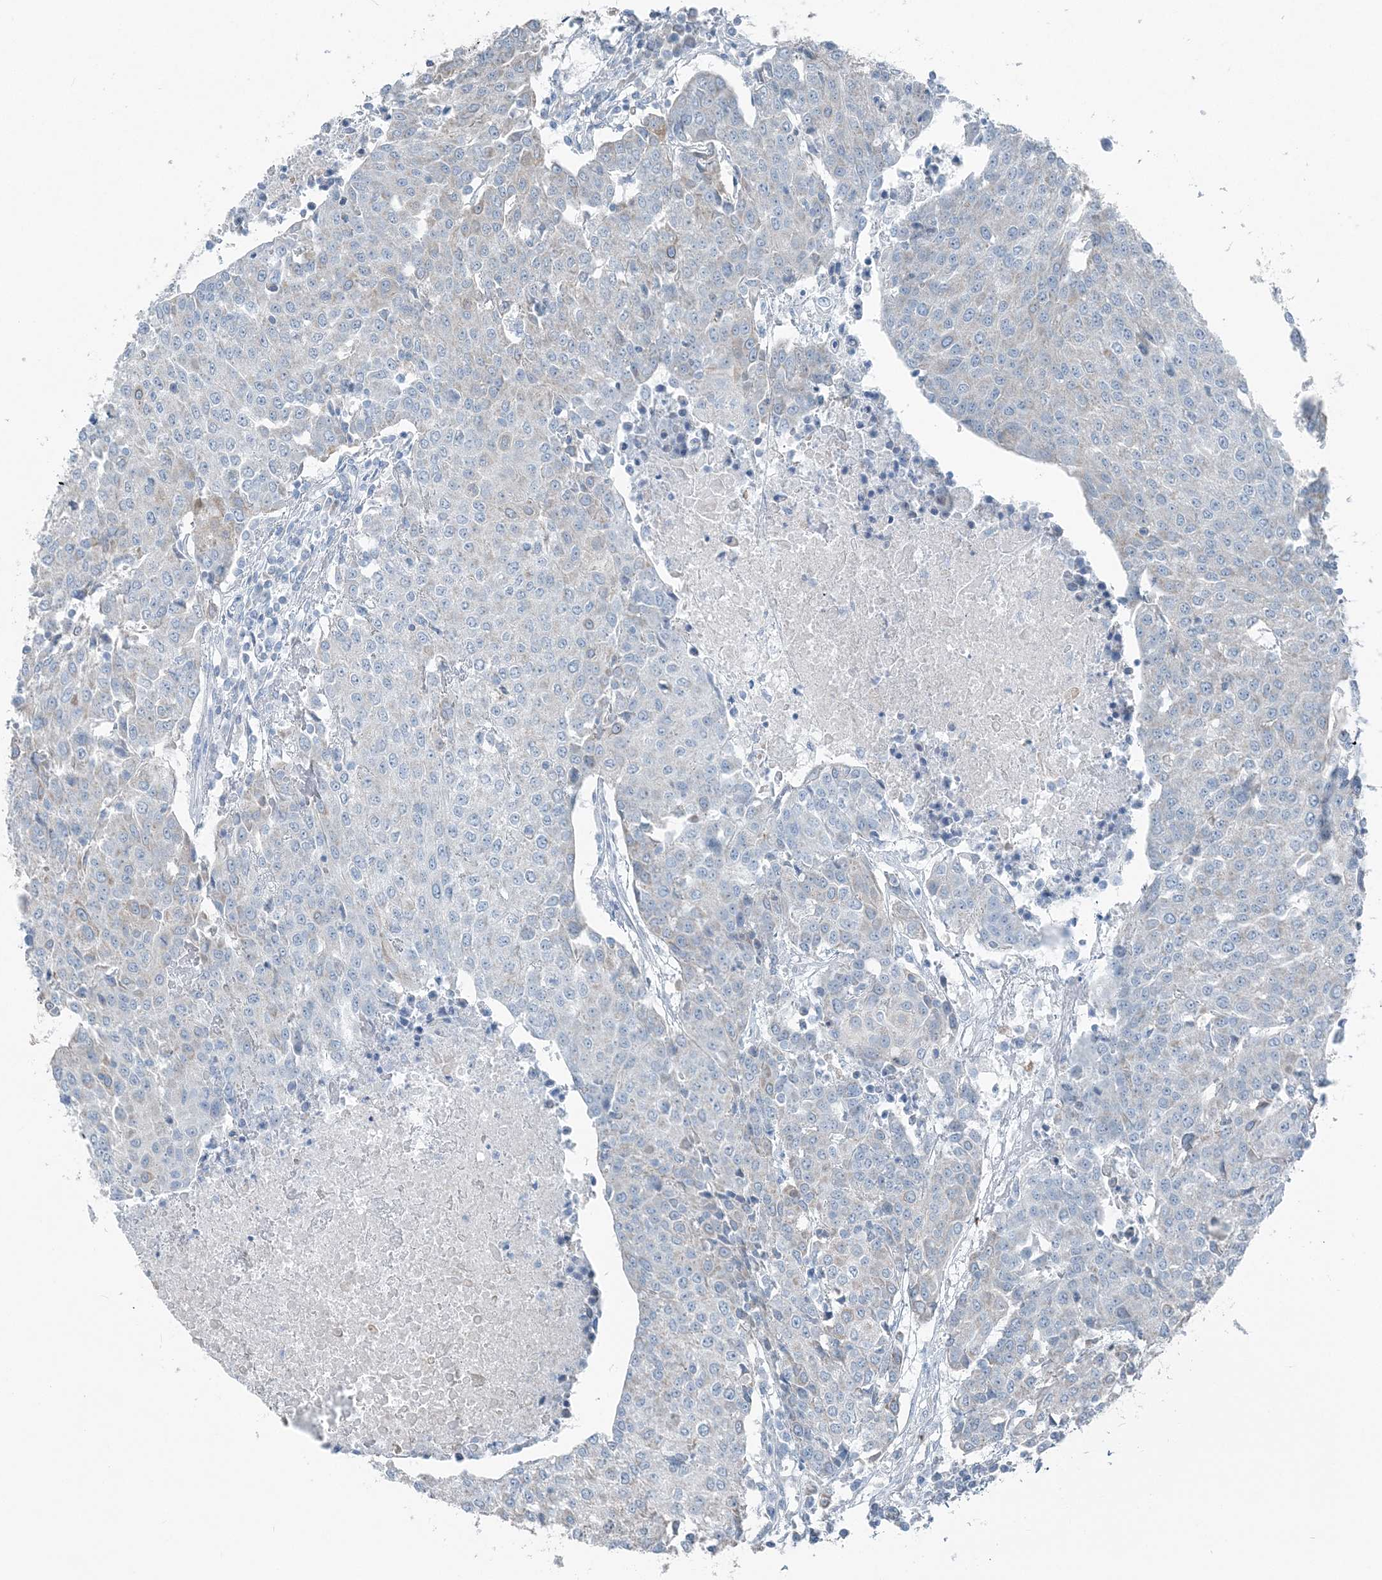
{"staining": {"intensity": "negative", "quantity": "none", "location": "none"}, "tissue": "urothelial cancer", "cell_type": "Tumor cells", "image_type": "cancer", "snomed": [{"axis": "morphology", "description": "Urothelial carcinoma, High grade"}, {"axis": "topography", "description": "Urinary bladder"}], "caption": "The IHC histopathology image has no significant positivity in tumor cells of urothelial cancer tissue.", "gene": "SUCLG1", "patient": {"sex": "female", "age": 85}}